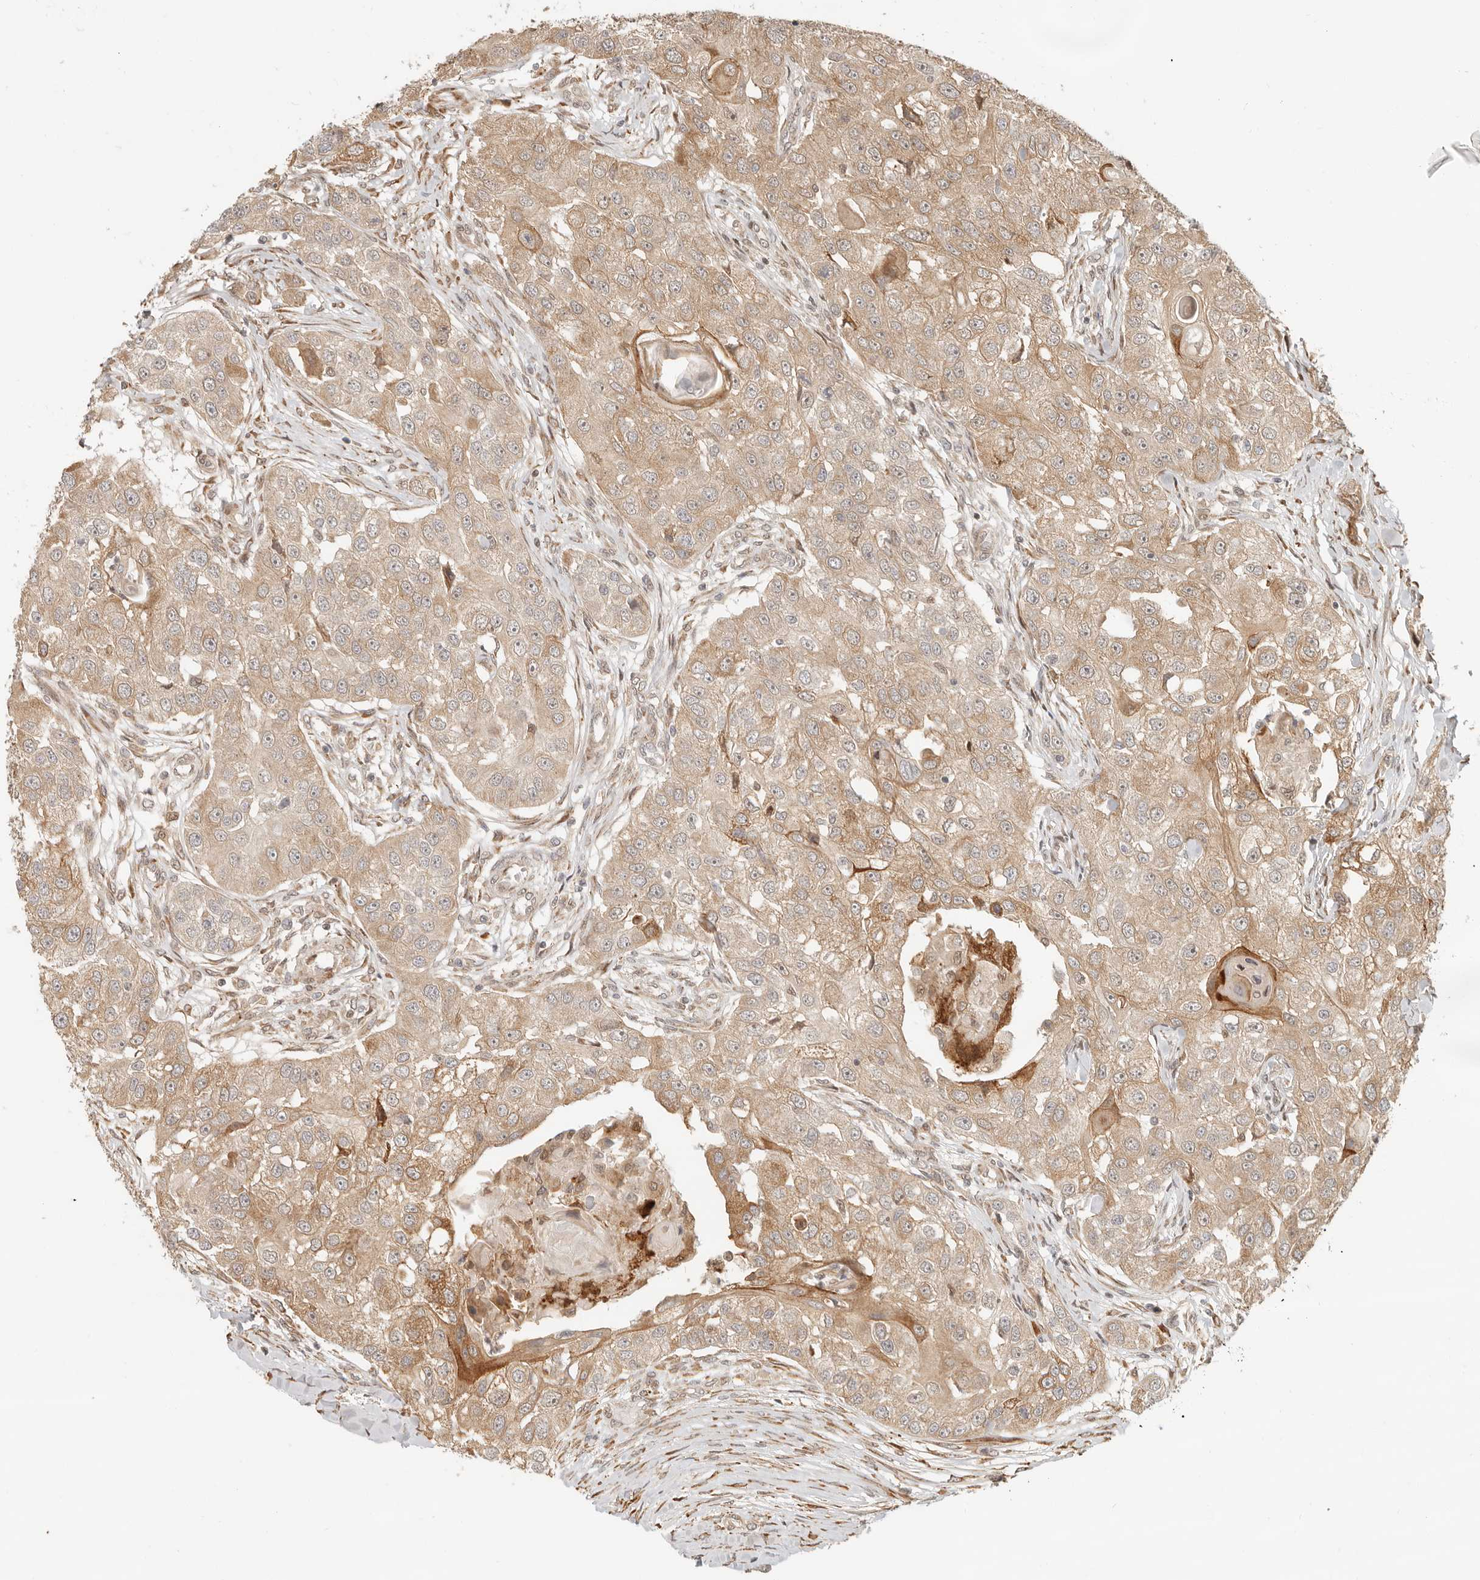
{"staining": {"intensity": "moderate", "quantity": ">75%", "location": "cytoplasmic/membranous"}, "tissue": "head and neck cancer", "cell_type": "Tumor cells", "image_type": "cancer", "snomed": [{"axis": "morphology", "description": "Normal tissue, NOS"}, {"axis": "morphology", "description": "Squamous cell carcinoma, NOS"}, {"axis": "topography", "description": "Skeletal muscle"}, {"axis": "topography", "description": "Head-Neck"}], "caption": "This is an image of immunohistochemistry (IHC) staining of head and neck squamous cell carcinoma, which shows moderate positivity in the cytoplasmic/membranous of tumor cells.", "gene": "TUFT1", "patient": {"sex": "male", "age": 51}}